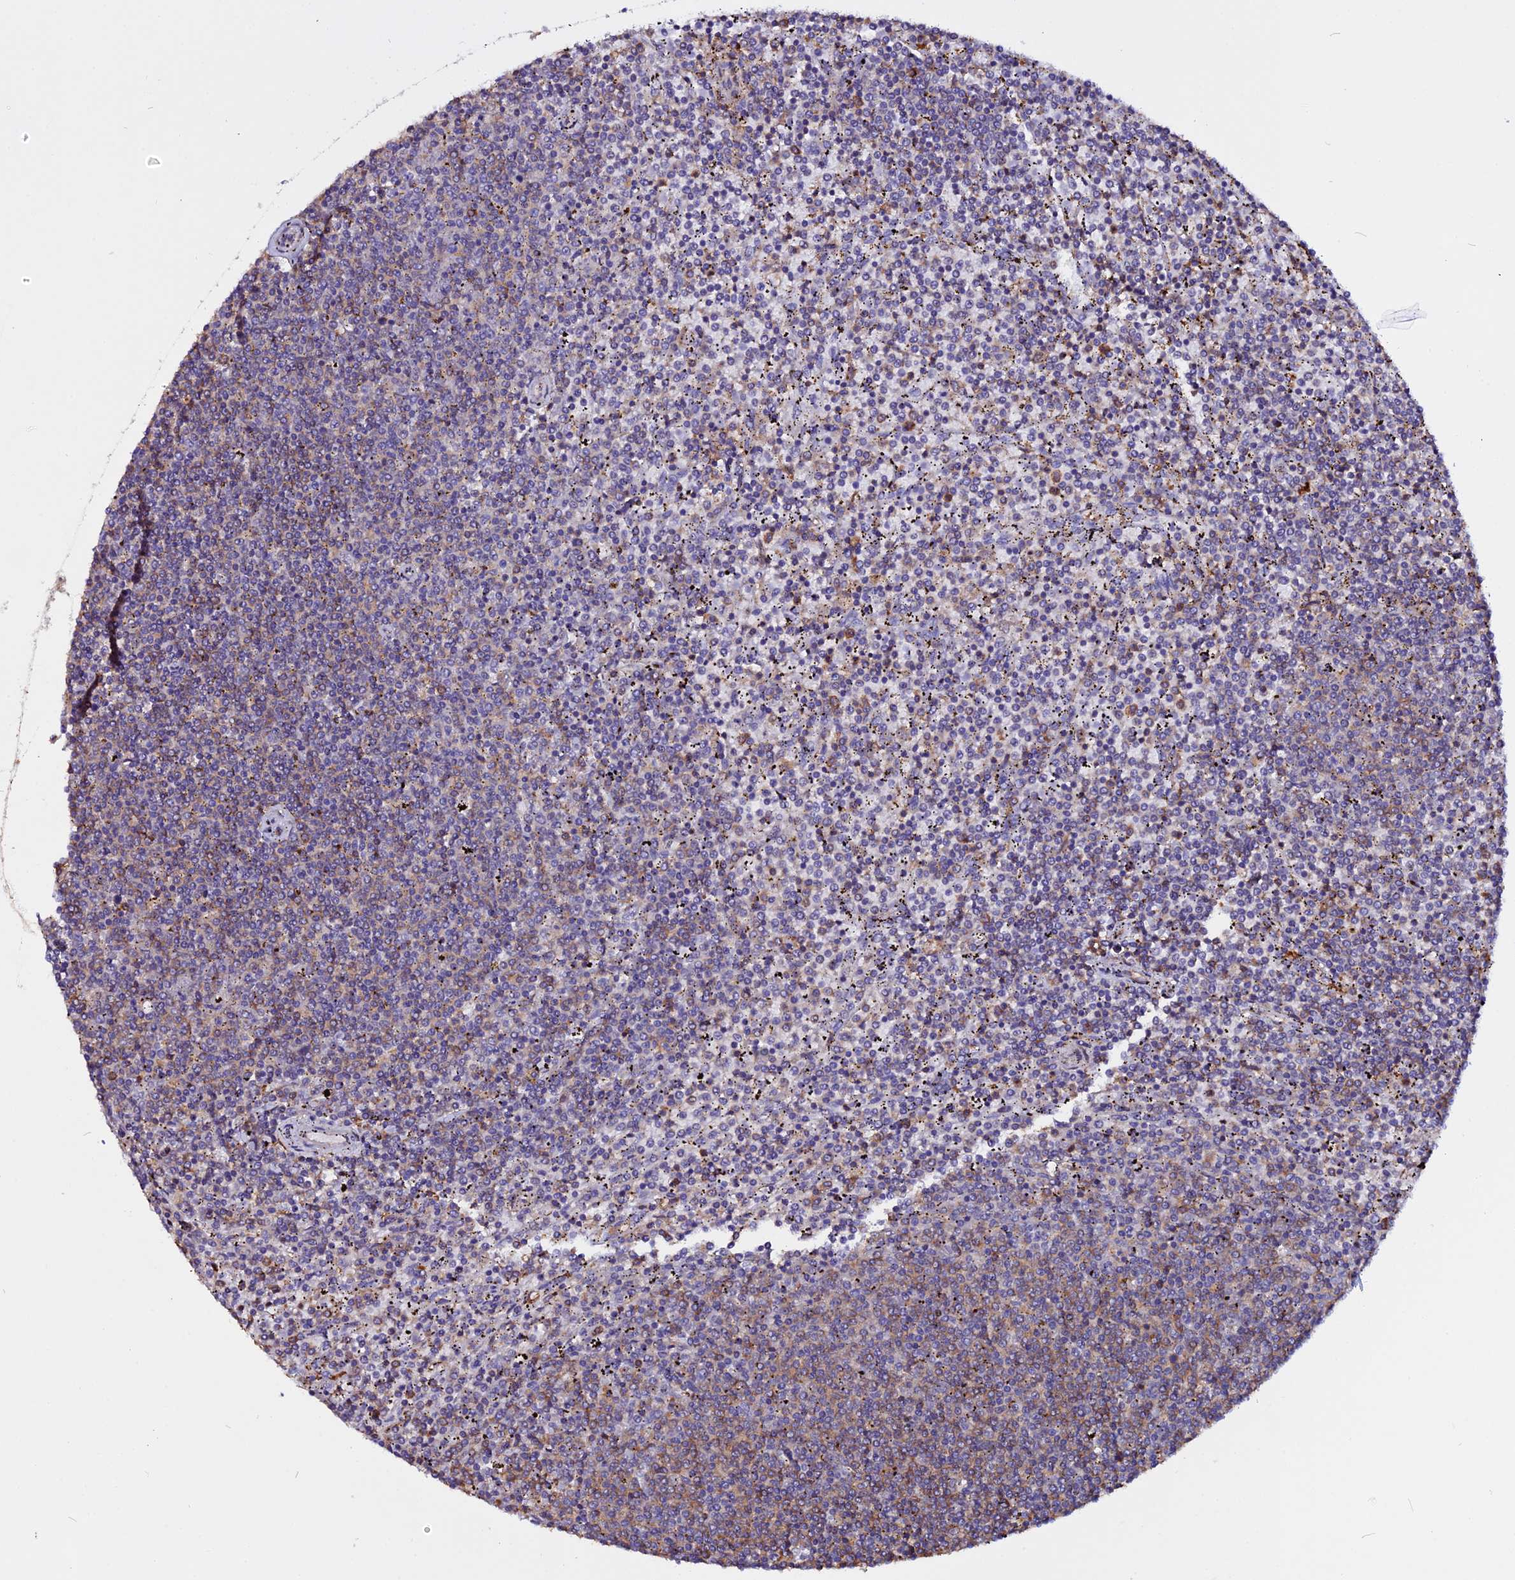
{"staining": {"intensity": "moderate", "quantity": "<25%", "location": "cytoplasmic/membranous"}, "tissue": "lymphoma", "cell_type": "Tumor cells", "image_type": "cancer", "snomed": [{"axis": "morphology", "description": "Malignant lymphoma, non-Hodgkin's type, Low grade"}, {"axis": "topography", "description": "Spleen"}], "caption": "Brown immunohistochemical staining in human malignant lymphoma, non-Hodgkin's type (low-grade) demonstrates moderate cytoplasmic/membranous expression in about <25% of tumor cells.", "gene": "USP17L15", "patient": {"sex": "female", "age": 50}}